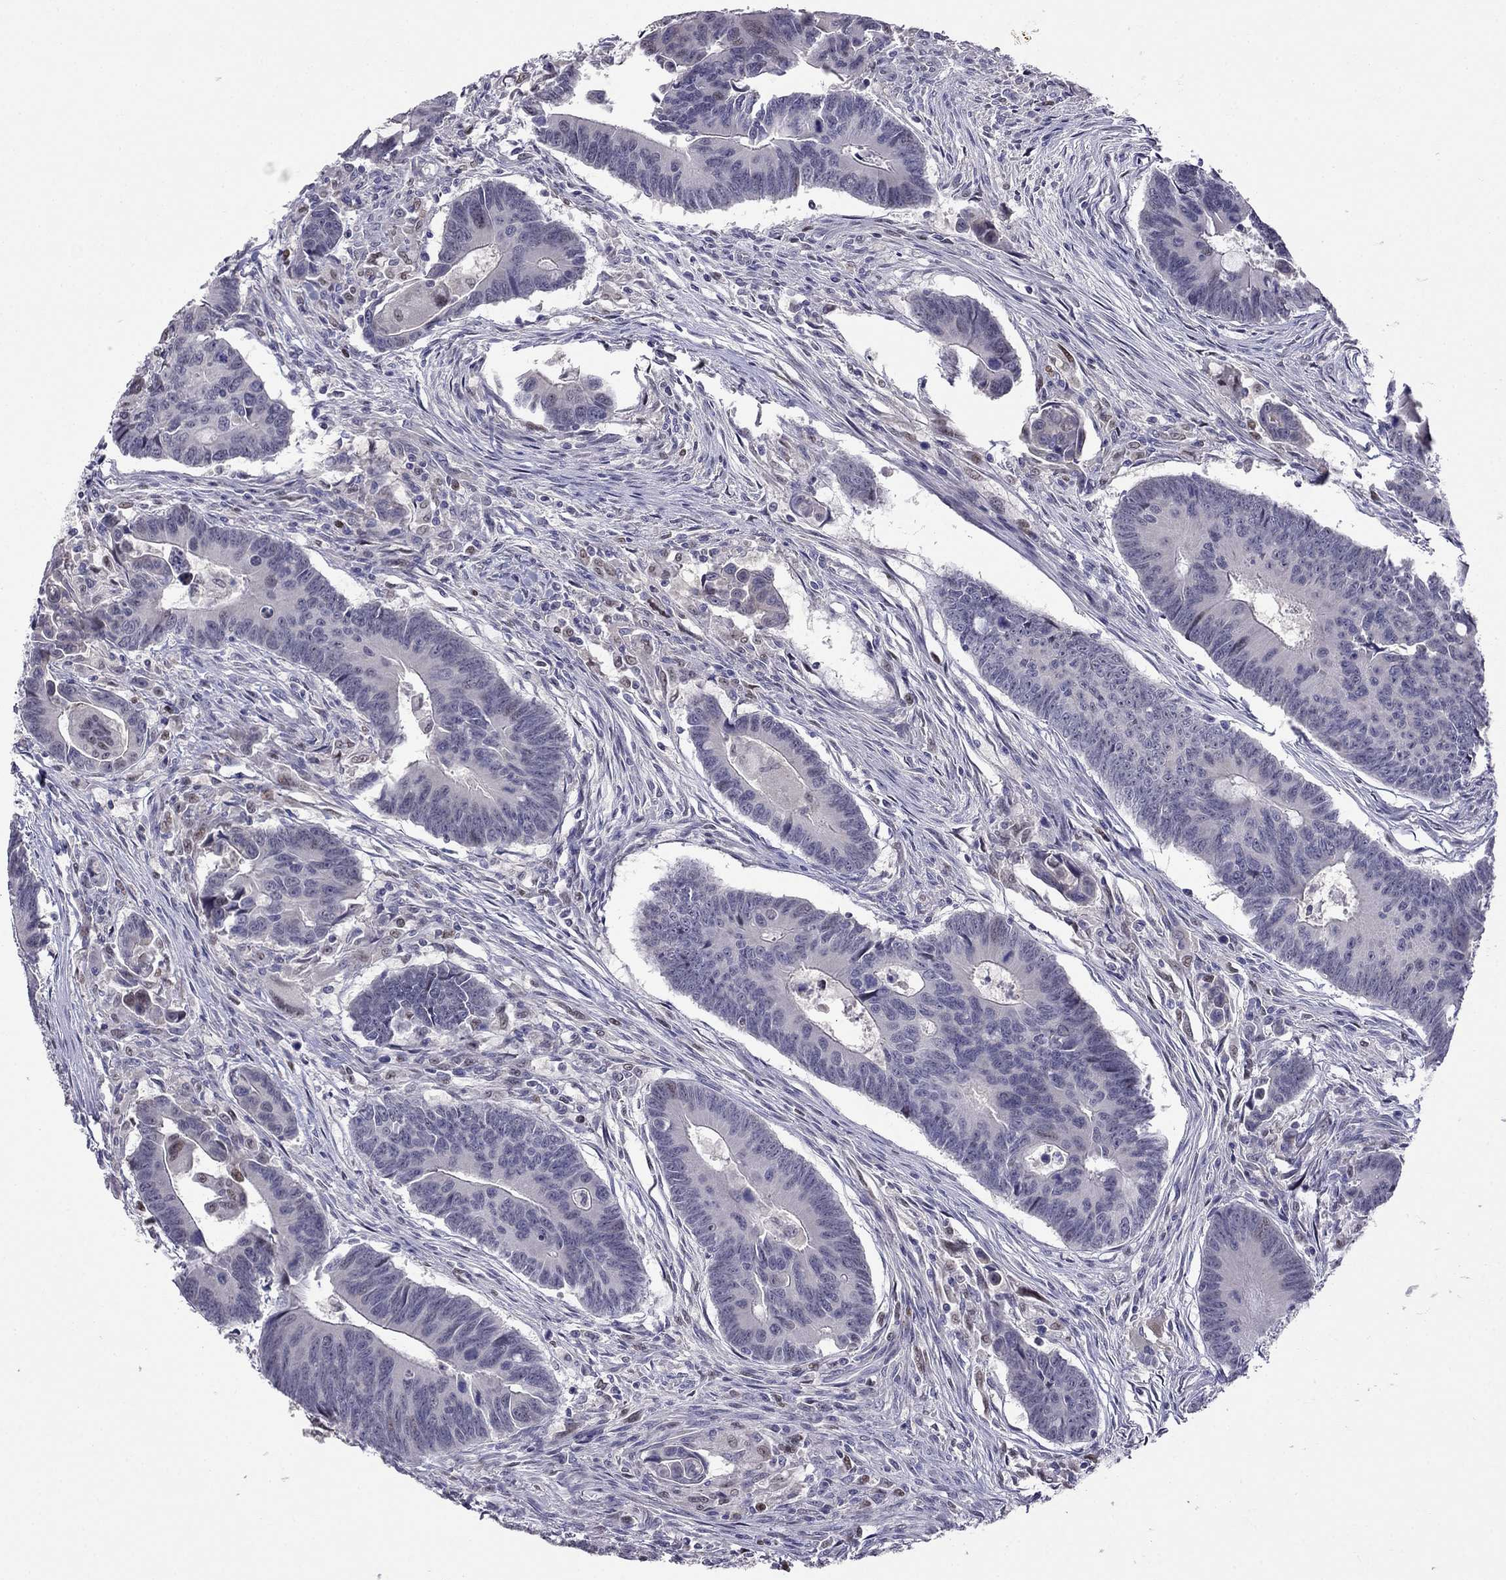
{"staining": {"intensity": "negative", "quantity": "none", "location": "none"}, "tissue": "colorectal cancer", "cell_type": "Tumor cells", "image_type": "cancer", "snomed": [{"axis": "morphology", "description": "Adenocarcinoma, NOS"}, {"axis": "topography", "description": "Rectum"}], "caption": "The IHC photomicrograph has no significant staining in tumor cells of colorectal adenocarcinoma tissue. (DAB immunohistochemistry visualized using brightfield microscopy, high magnification).", "gene": "LRRC39", "patient": {"sex": "male", "age": 67}}